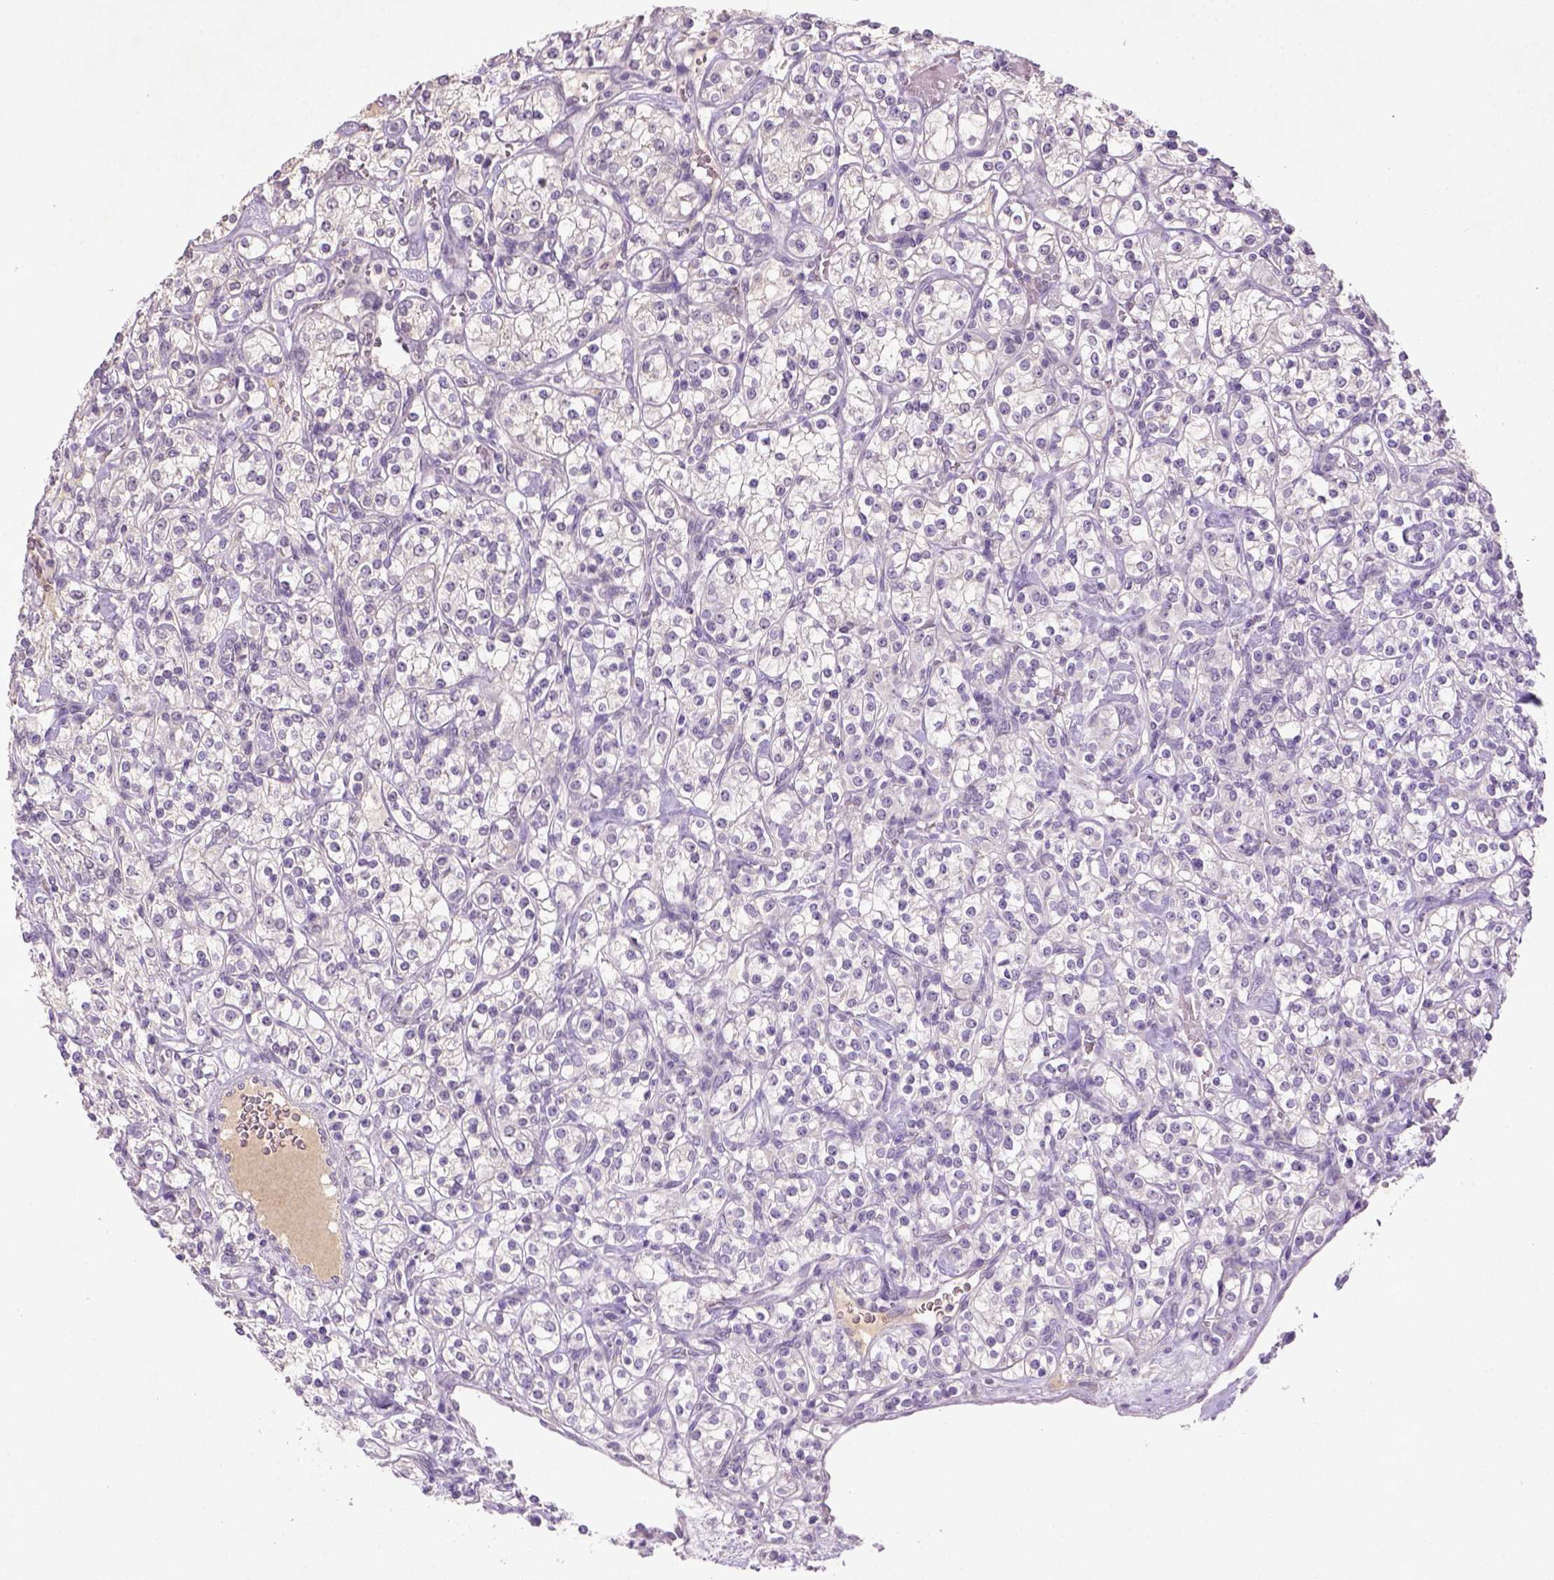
{"staining": {"intensity": "negative", "quantity": "none", "location": "none"}, "tissue": "renal cancer", "cell_type": "Tumor cells", "image_type": "cancer", "snomed": [{"axis": "morphology", "description": "Adenocarcinoma, NOS"}, {"axis": "topography", "description": "Kidney"}], "caption": "Tumor cells are negative for protein expression in human renal cancer (adenocarcinoma).", "gene": "NLGN2", "patient": {"sex": "male", "age": 77}}